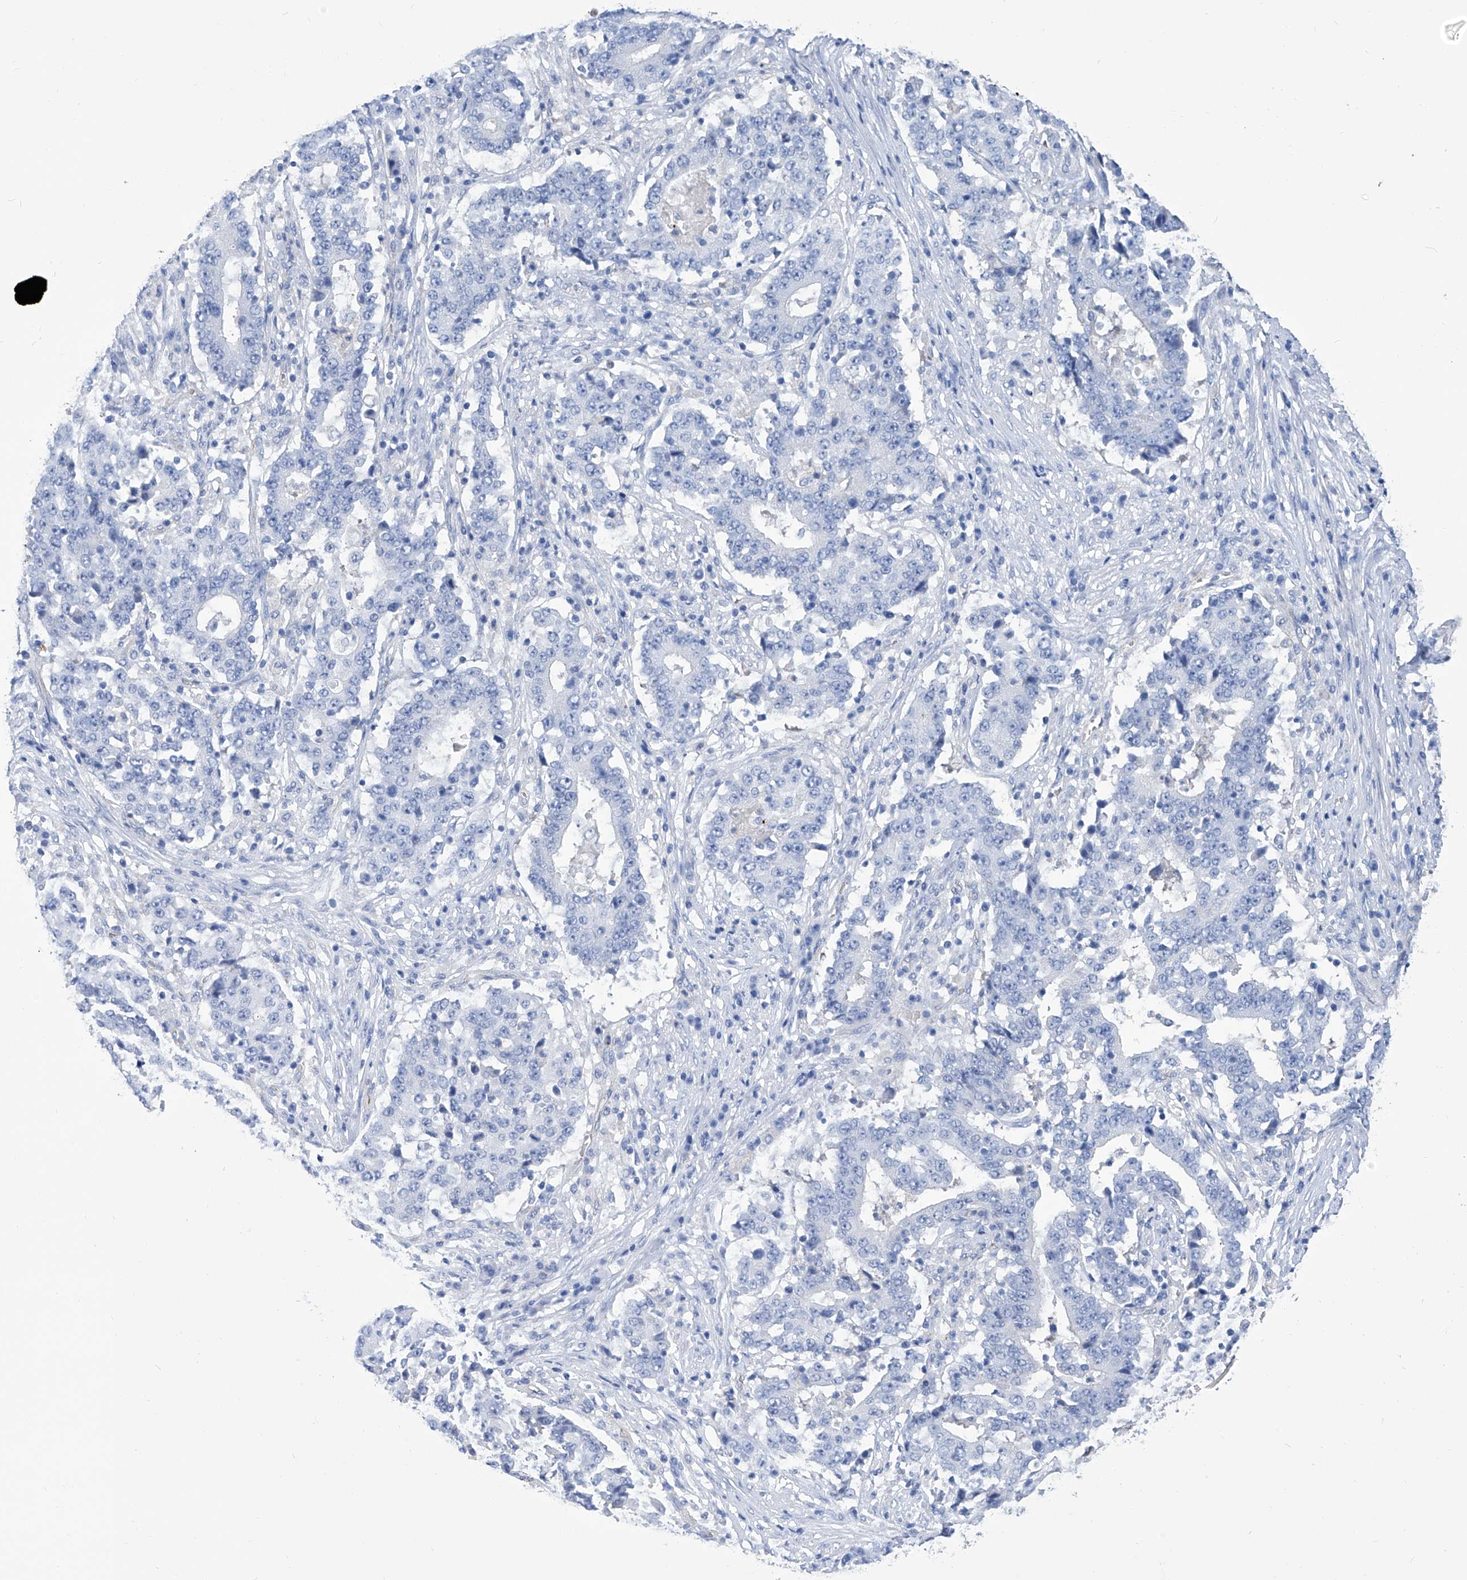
{"staining": {"intensity": "negative", "quantity": "none", "location": "none"}, "tissue": "stomach cancer", "cell_type": "Tumor cells", "image_type": "cancer", "snomed": [{"axis": "morphology", "description": "Adenocarcinoma, NOS"}, {"axis": "topography", "description": "Stomach"}], "caption": "Immunohistochemical staining of human stomach cancer exhibits no significant expression in tumor cells. The staining is performed using DAB (3,3'-diaminobenzidine) brown chromogen with nuclei counter-stained in using hematoxylin.", "gene": "SMS", "patient": {"sex": "male", "age": 59}}